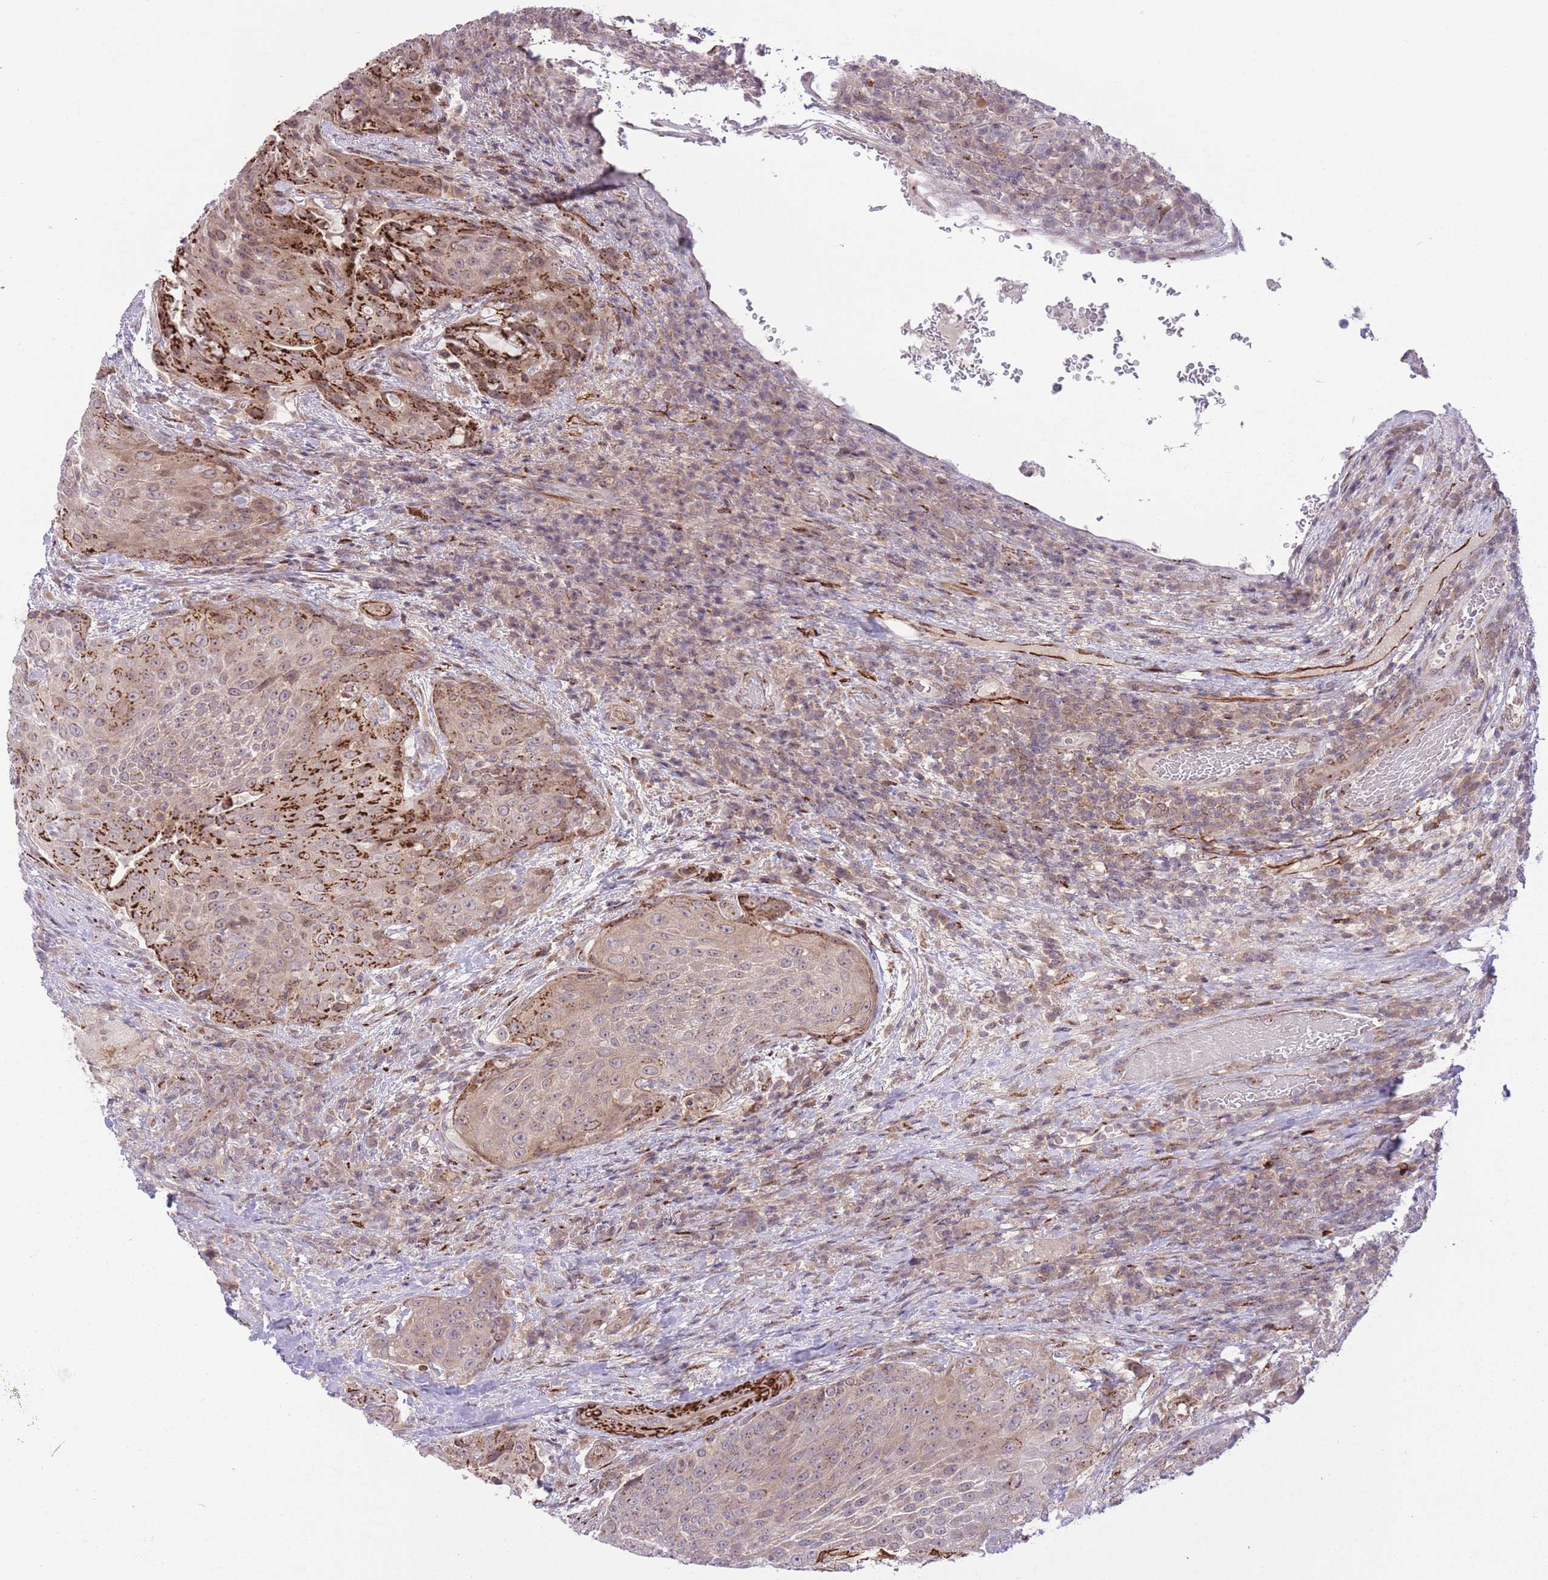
{"staining": {"intensity": "strong", "quantity": "25%-75%", "location": "cytoplasmic/membranous"}, "tissue": "urothelial cancer", "cell_type": "Tumor cells", "image_type": "cancer", "snomed": [{"axis": "morphology", "description": "Urothelial carcinoma, High grade"}, {"axis": "topography", "description": "Urinary bladder"}], "caption": "The micrograph reveals immunohistochemical staining of urothelial carcinoma (high-grade). There is strong cytoplasmic/membranous staining is appreciated in approximately 25%-75% of tumor cells.", "gene": "ZBED5", "patient": {"sex": "female", "age": 63}}